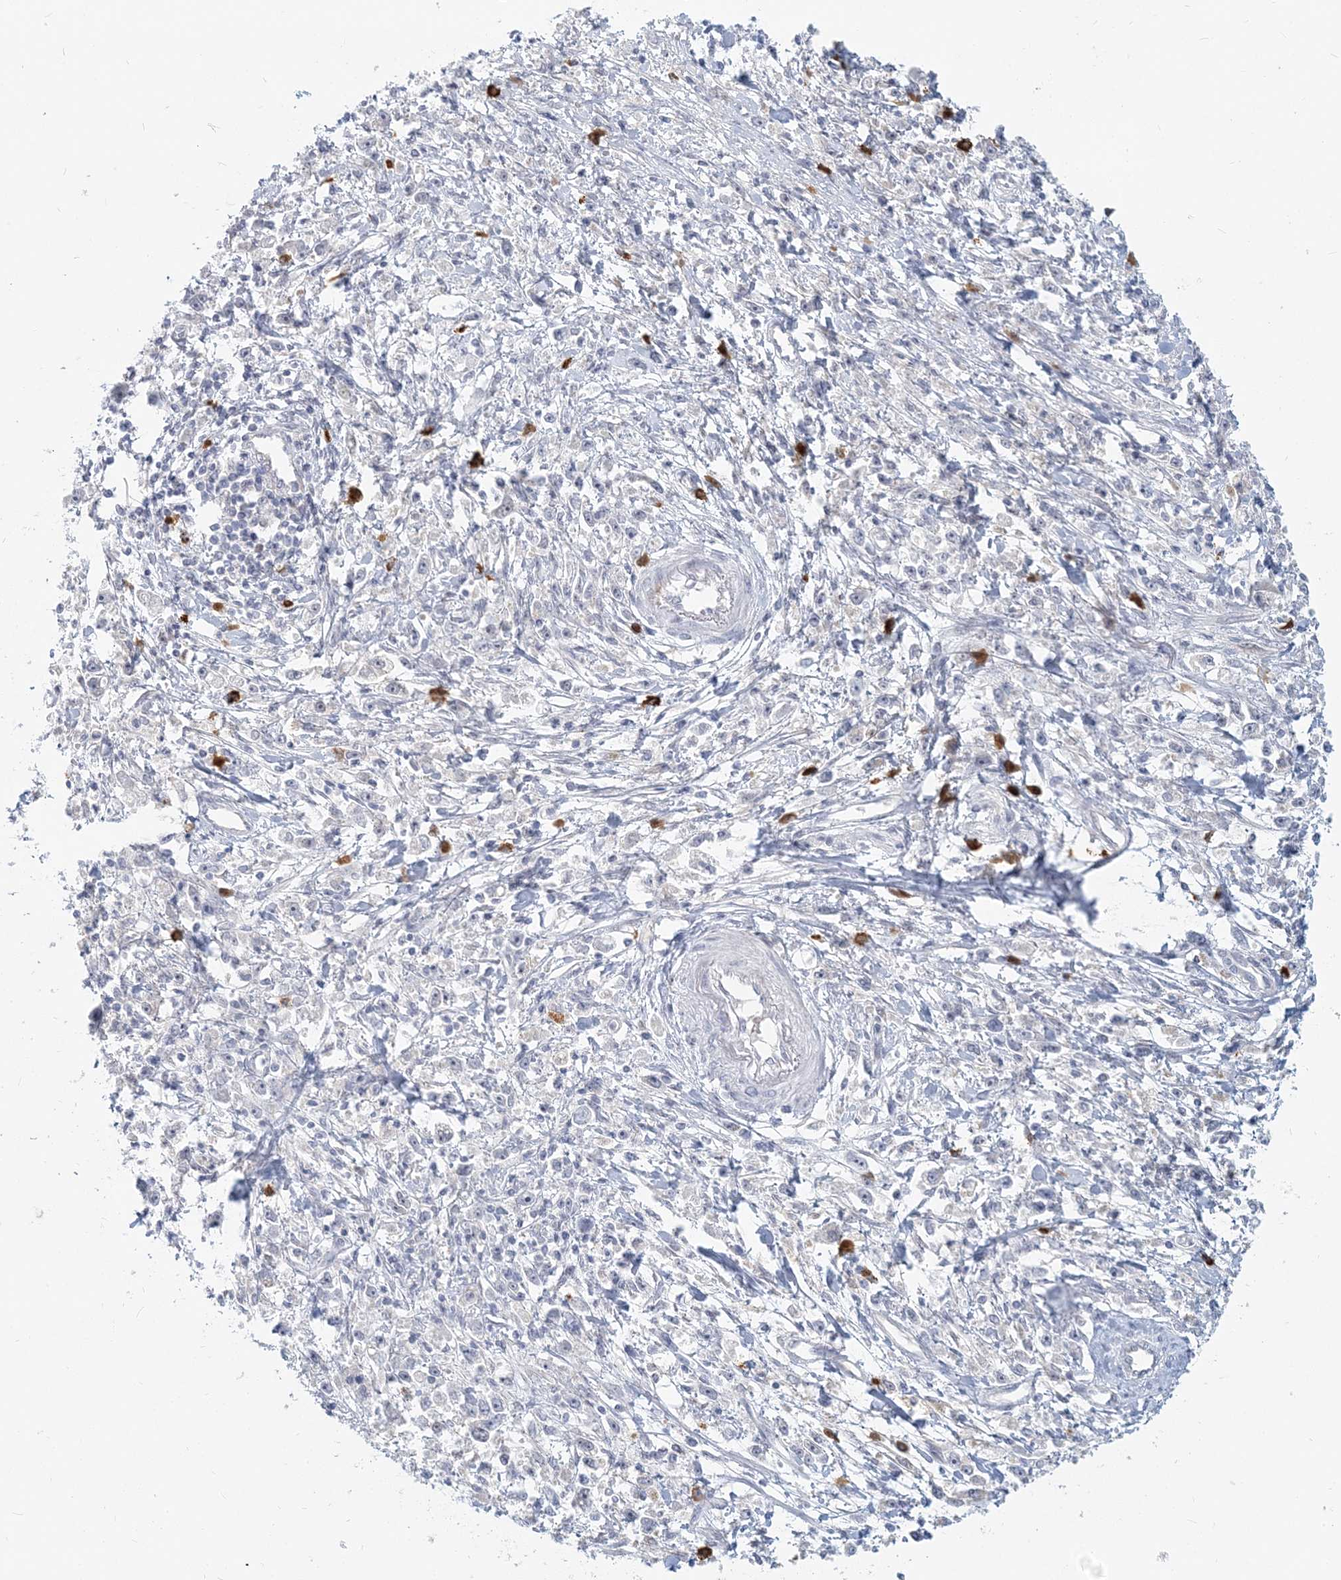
{"staining": {"intensity": "negative", "quantity": "none", "location": "none"}, "tissue": "stomach cancer", "cell_type": "Tumor cells", "image_type": "cancer", "snomed": [{"axis": "morphology", "description": "Adenocarcinoma, NOS"}, {"axis": "topography", "description": "Stomach"}], "caption": "The image displays no significant positivity in tumor cells of stomach adenocarcinoma. (Brightfield microscopy of DAB immunohistochemistry at high magnification).", "gene": "GMPPA", "patient": {"sex": "female", "age": 59}}